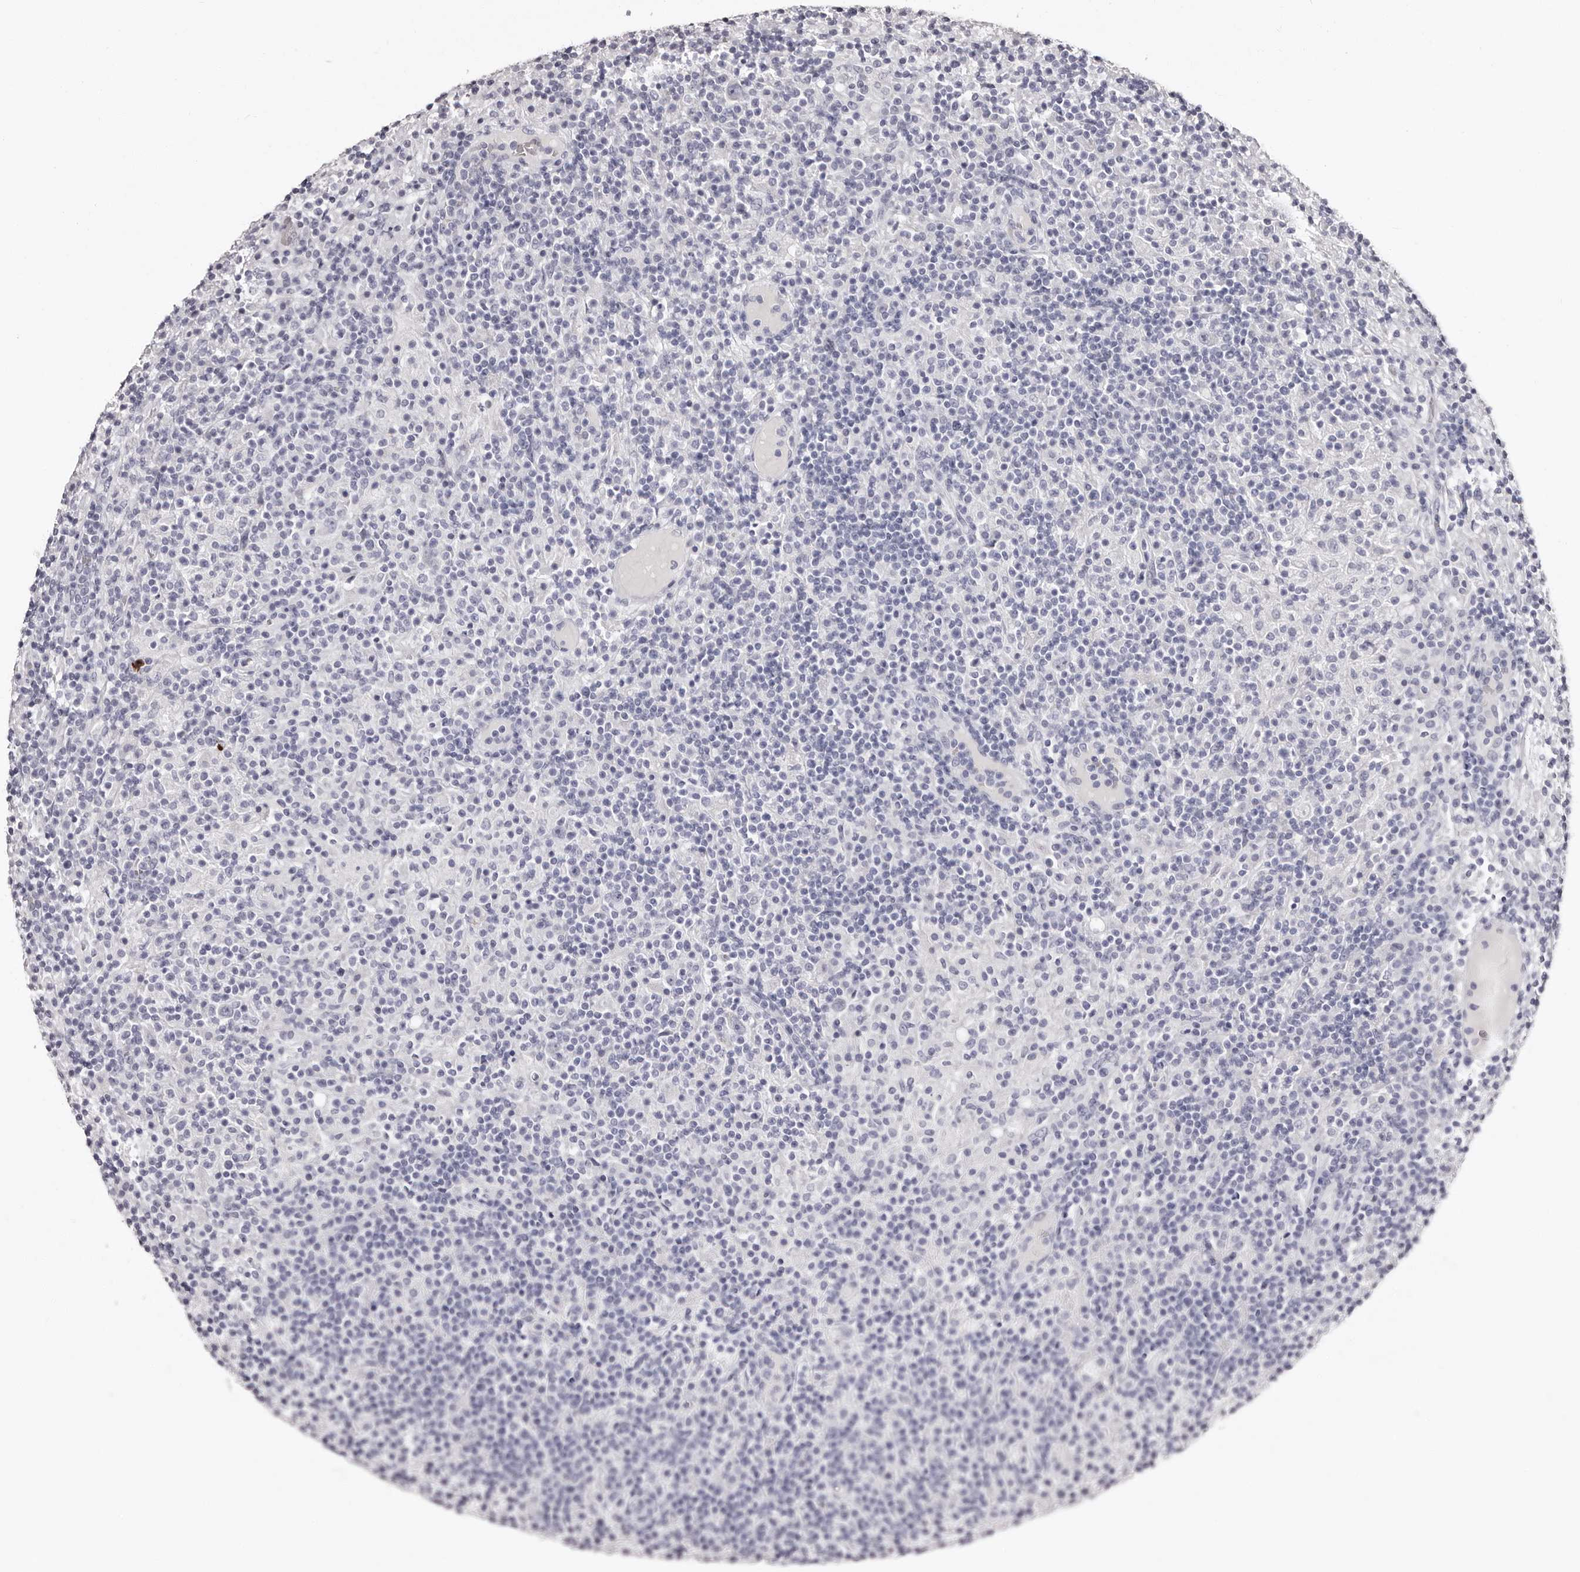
{"staining": {"intensity": "negative", "quantity": "none", "location": "none"}, "tissue": "lymphoma", "cell_type": "Tumor cells", "image_type": "cancer", "snomed": [{"axis": "morphology", "description": "Hodgkin's disease, NOS"}, {"axis": "topography", "description": "Lymph node"}], "caption": "This is a image of IHC staining of Hodgkin's disease, which shows no staining in tumor cells.", "gene": "TBC1D22B", "patient": {"sex": "male", "age": 70}}